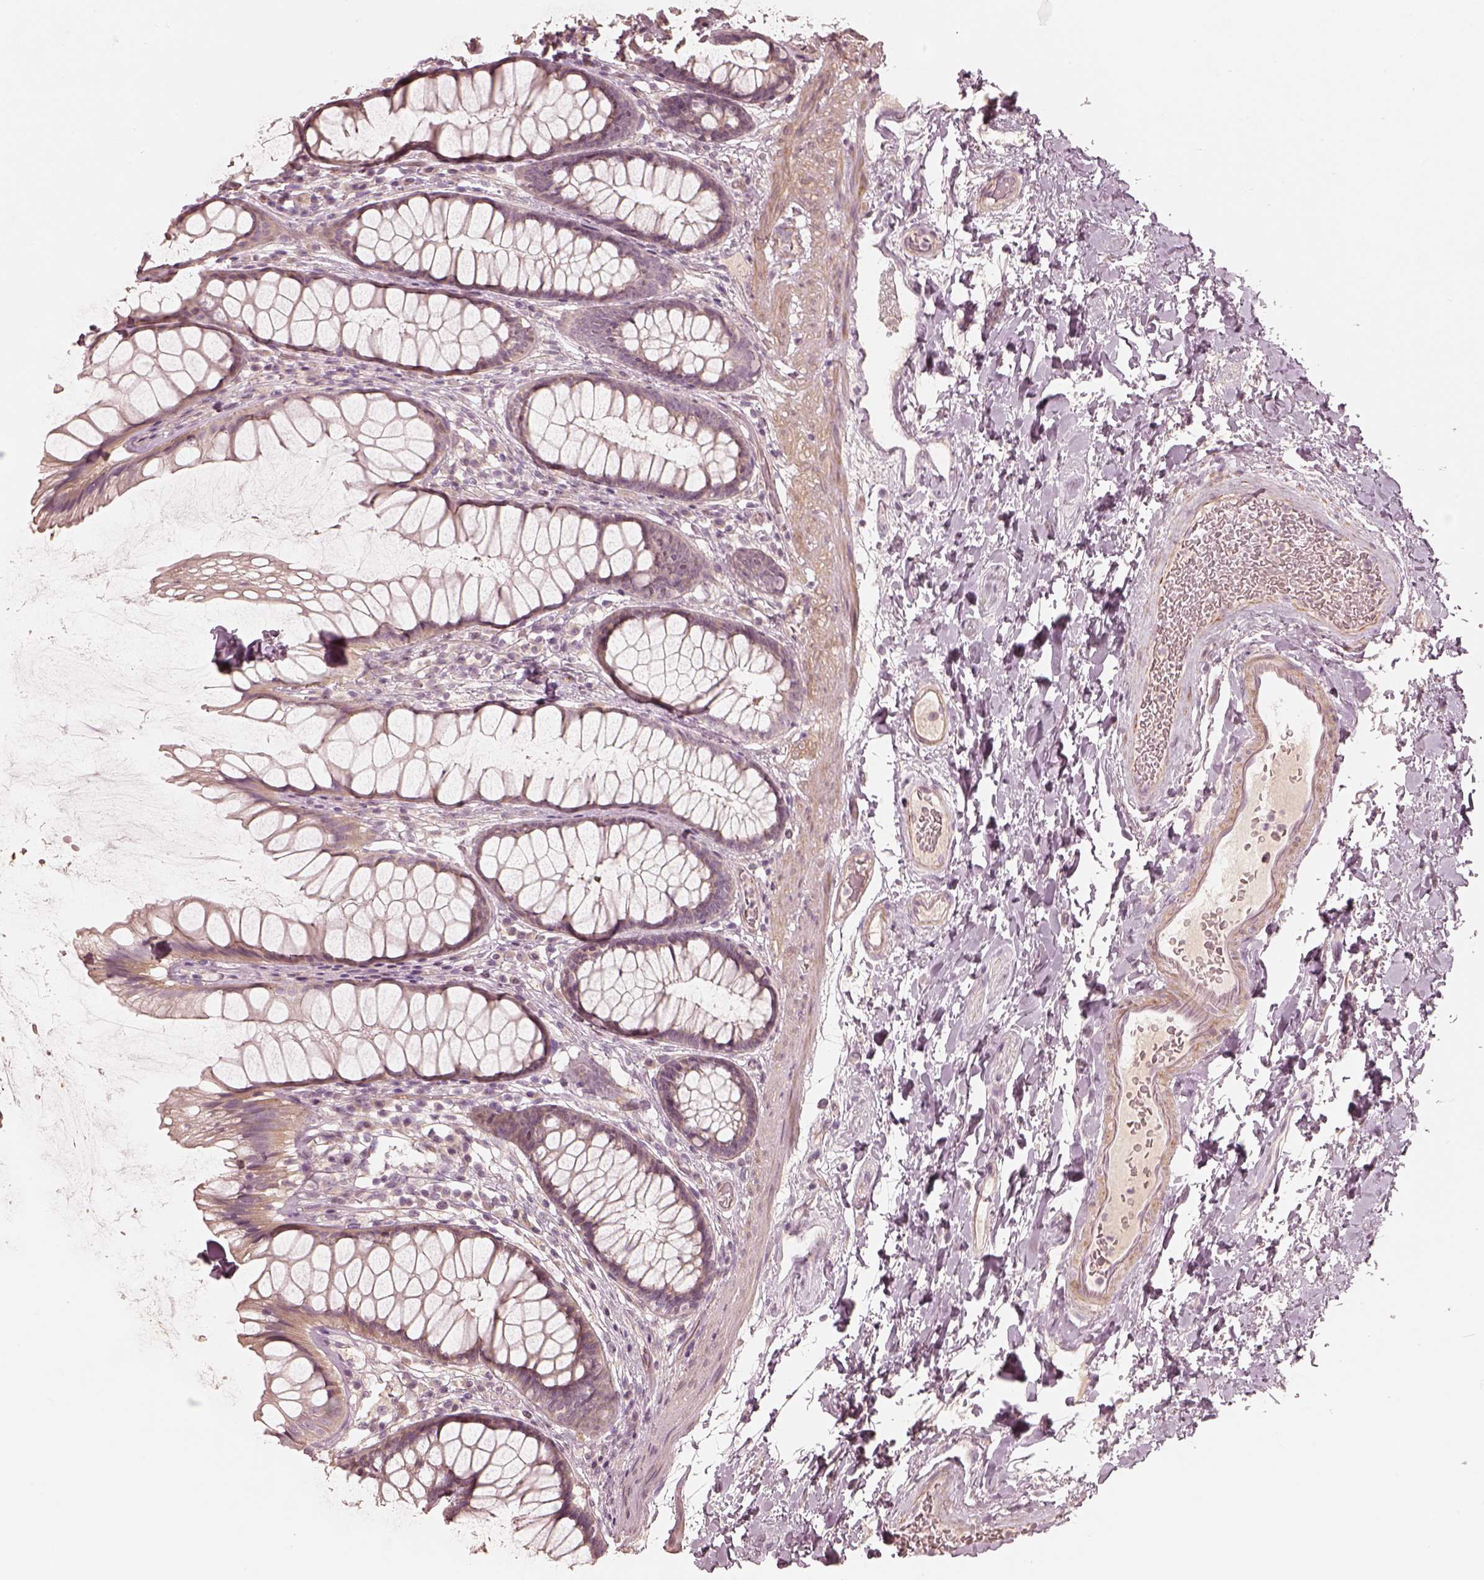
{"staining": {"intensity": "negative", "quantity": "none", "location": "none"}, "tissue": "rectum", "cell_type": "Glandular cells", "image_type": "normal", "snomed": [{"axis": "morphology", "description": "Normal tissue, NOS"}, {"axis": "topography", "description": "Rectum"}], "caption": "DAB immunohistochemical staining of benign rectum reveals no significant positivity in glandular cells.", "gene": "KCNJ9", "patient": {"sex": "male", "age": 72}}